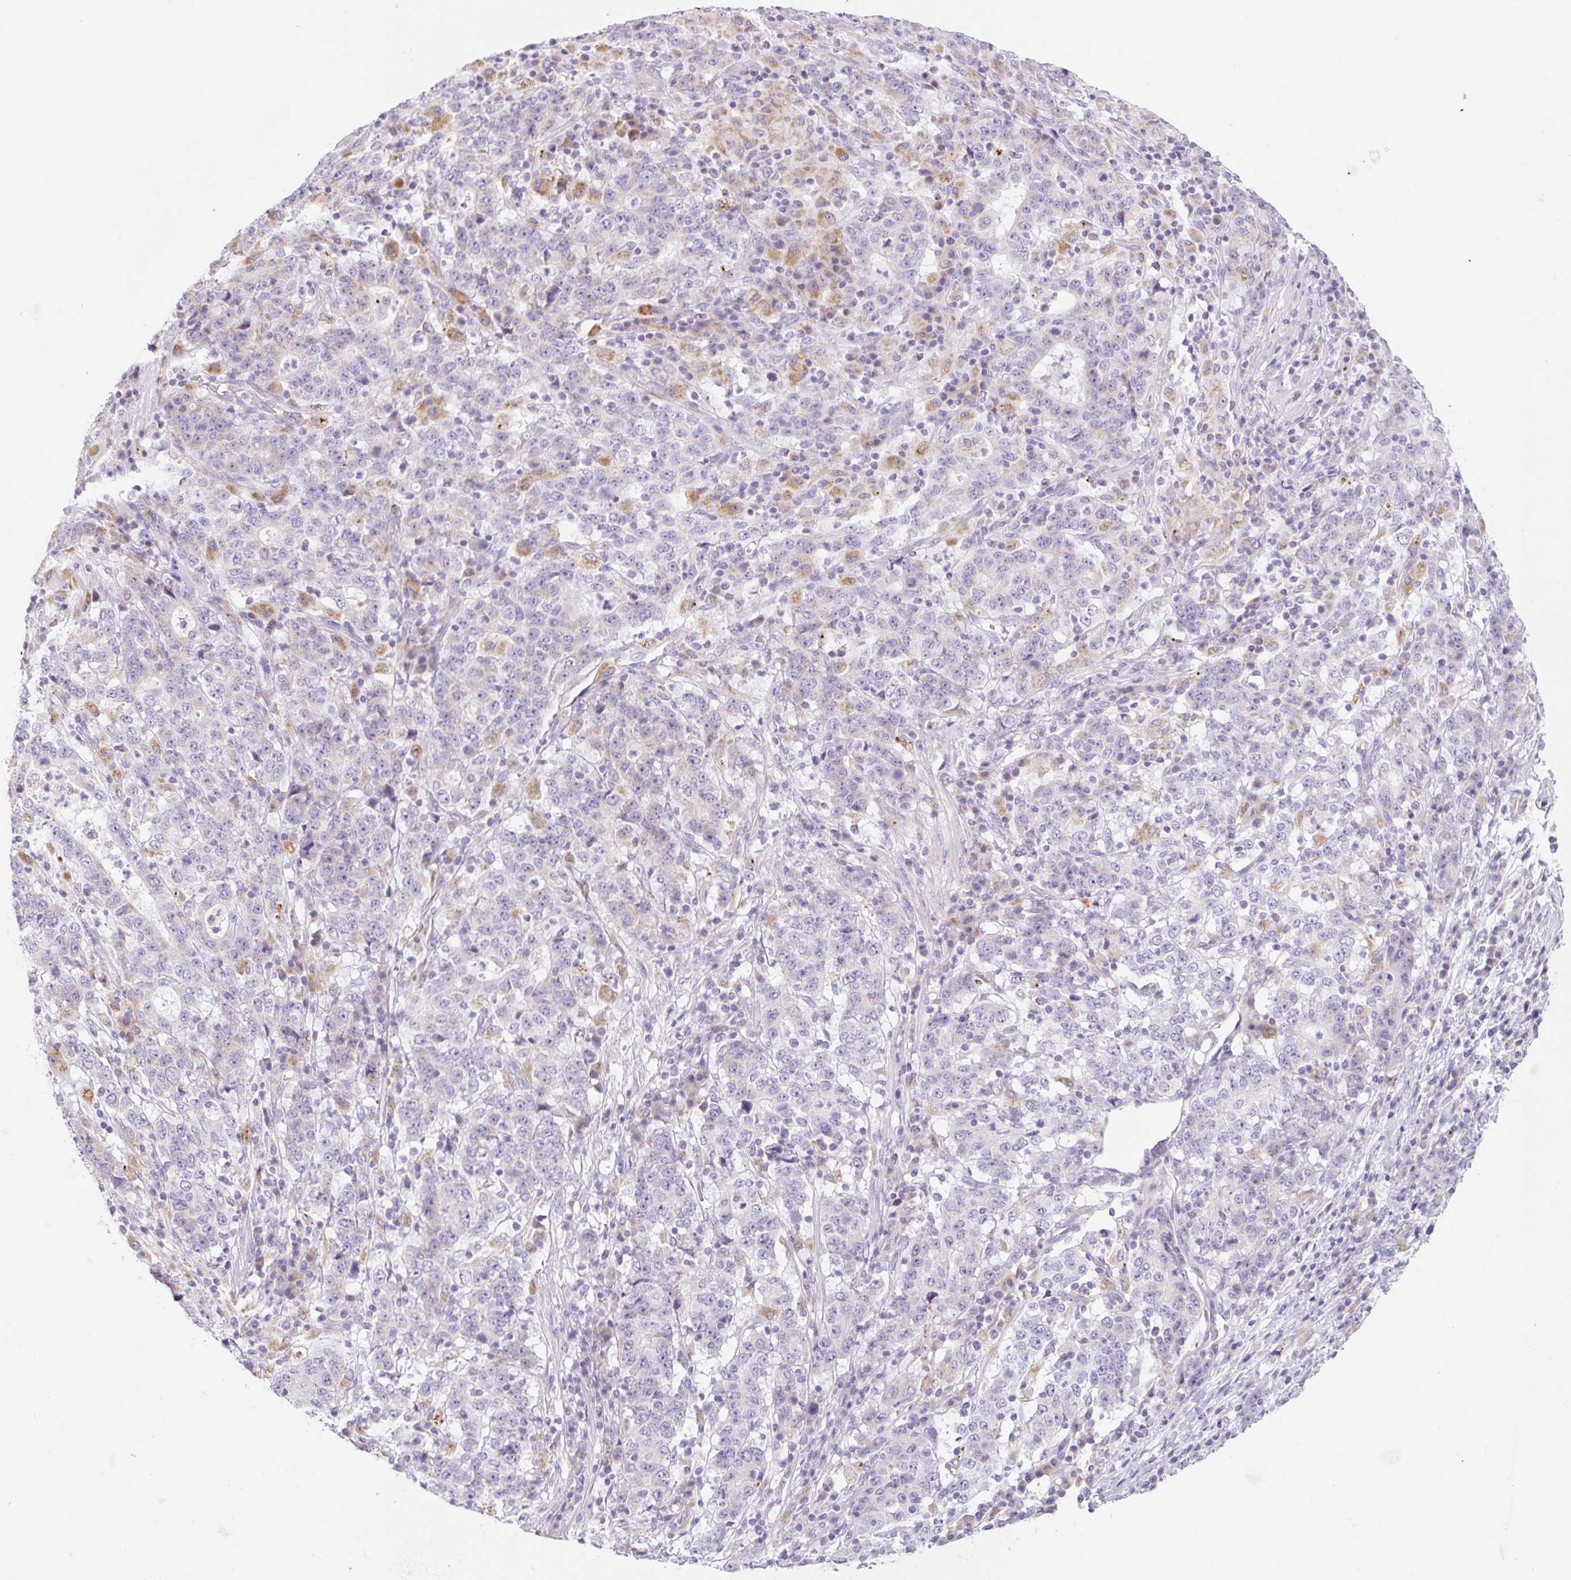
{"staining": {"intensity": "negative", "quantity": "none", "location": "none"}, "tissue": "stomach cancer", "cell_type": "Tumor cells", "image_type": "cancer", "snomed": [{"axis": "morphology", "description": "Adenocarcinoma, NOS"}, {"axis": "topography", "description": "Stomach"}], "caption": "Immunohistochemistry (IHC) image of human stomach cancer stained for a protein (brown), which exhibits no expression in tumor cells.", "gene": "CLEC3A", "patient": {"sex": "male", "age": 59}}